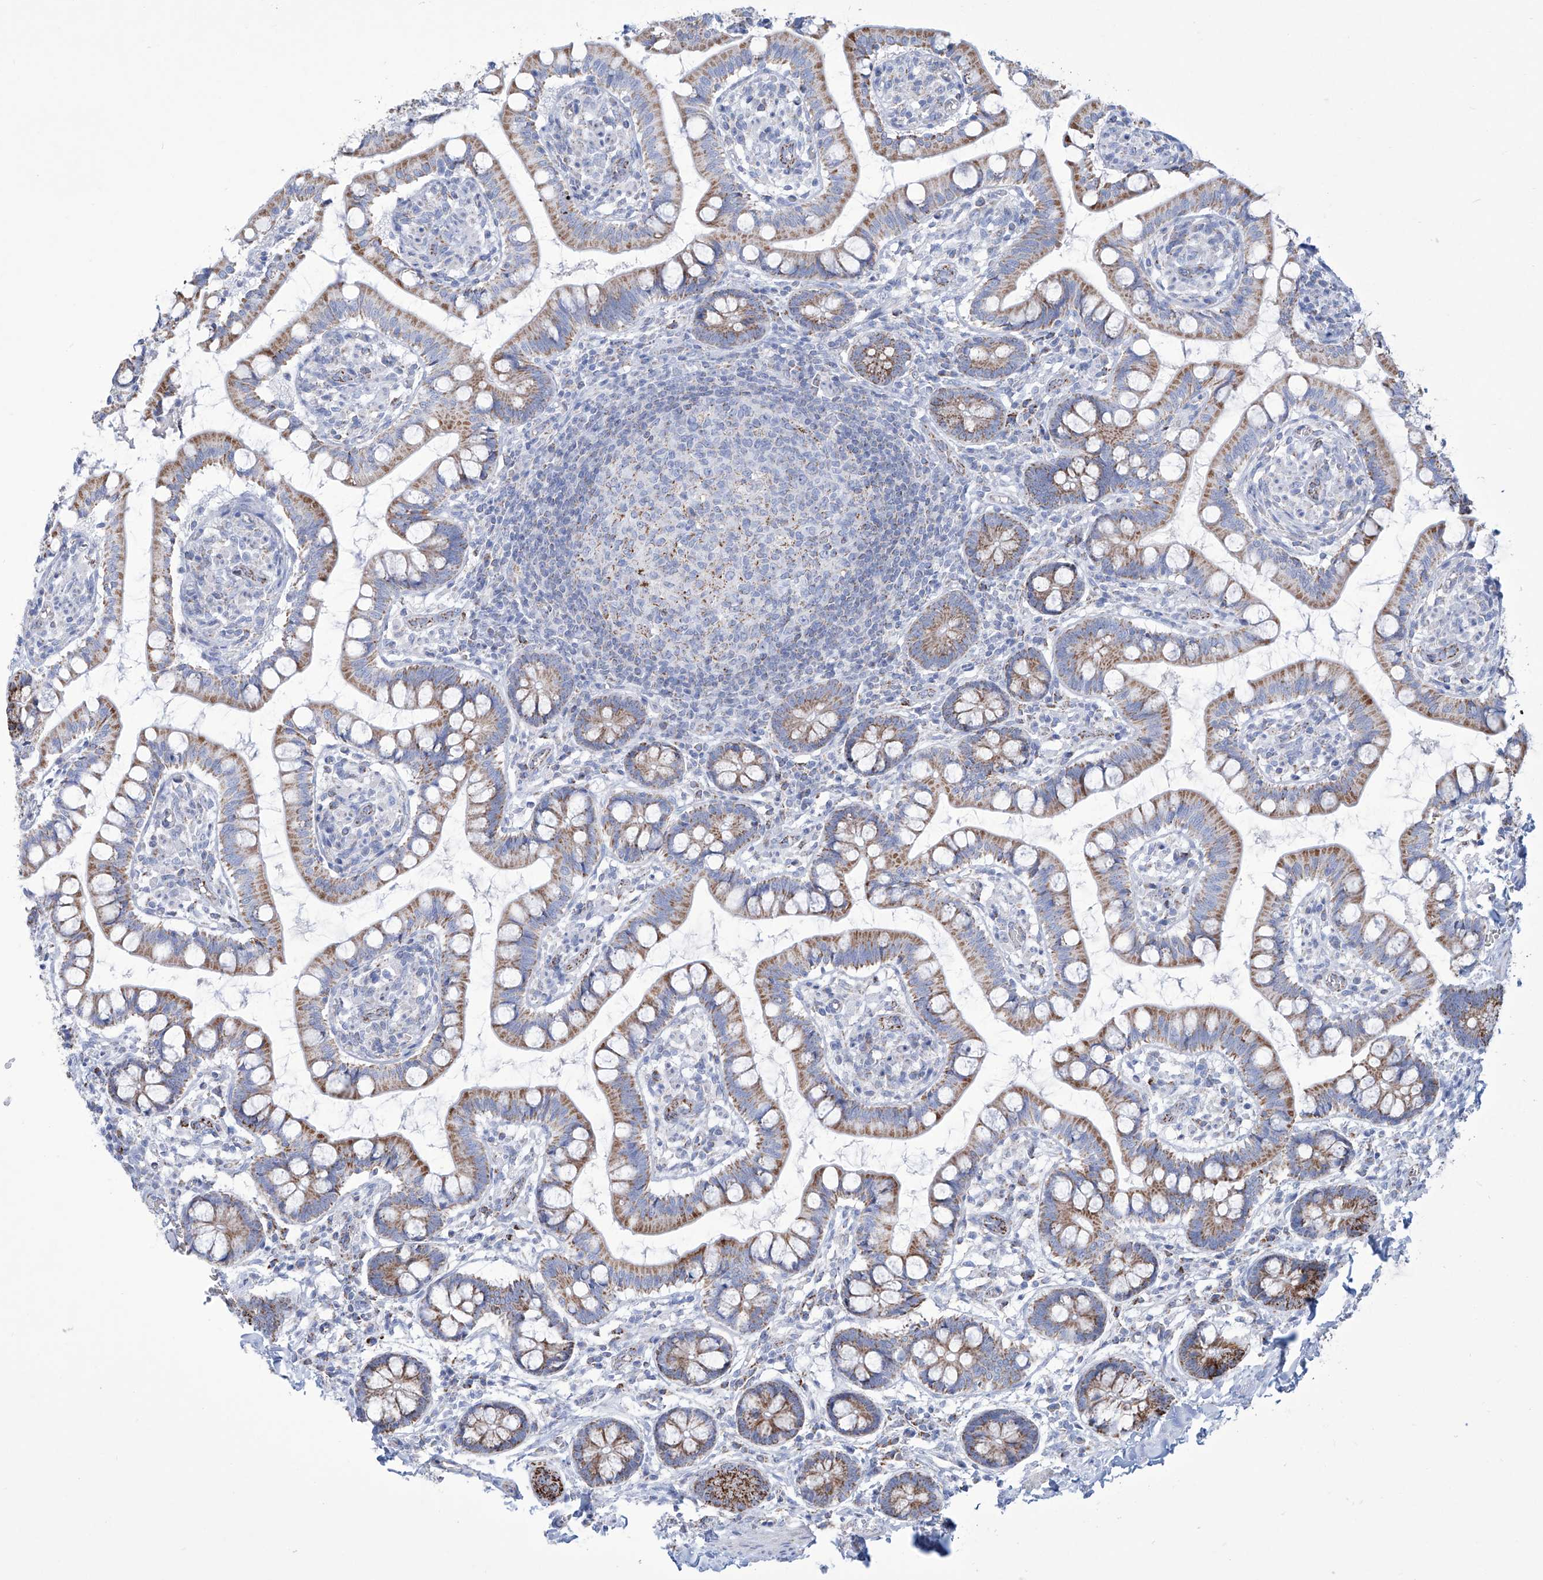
{"staining": {"intensity": "strong", "quantity": "25%-75%", "location": "cytoplasmic/membranous"}, "tissue": "small intestine", "cell_type": "Glandular cells", "image_type": "normal", "snomed": [{"axis": "morphology", "description": "Normal tissue, NOS"}, {"axis": "topography", "description": "Small intestine"}], "caption": "An image of human small intestine stained for a protein shows strong cytoplasmic/membranous brown staining in glandular cells. Using DAB (brown) and hematoxylin (blue) stains, captured at high magnification using brightfield microscopy.", "gene": "ALDH6A1", "patient": {"sex": "male", "age": 52}}